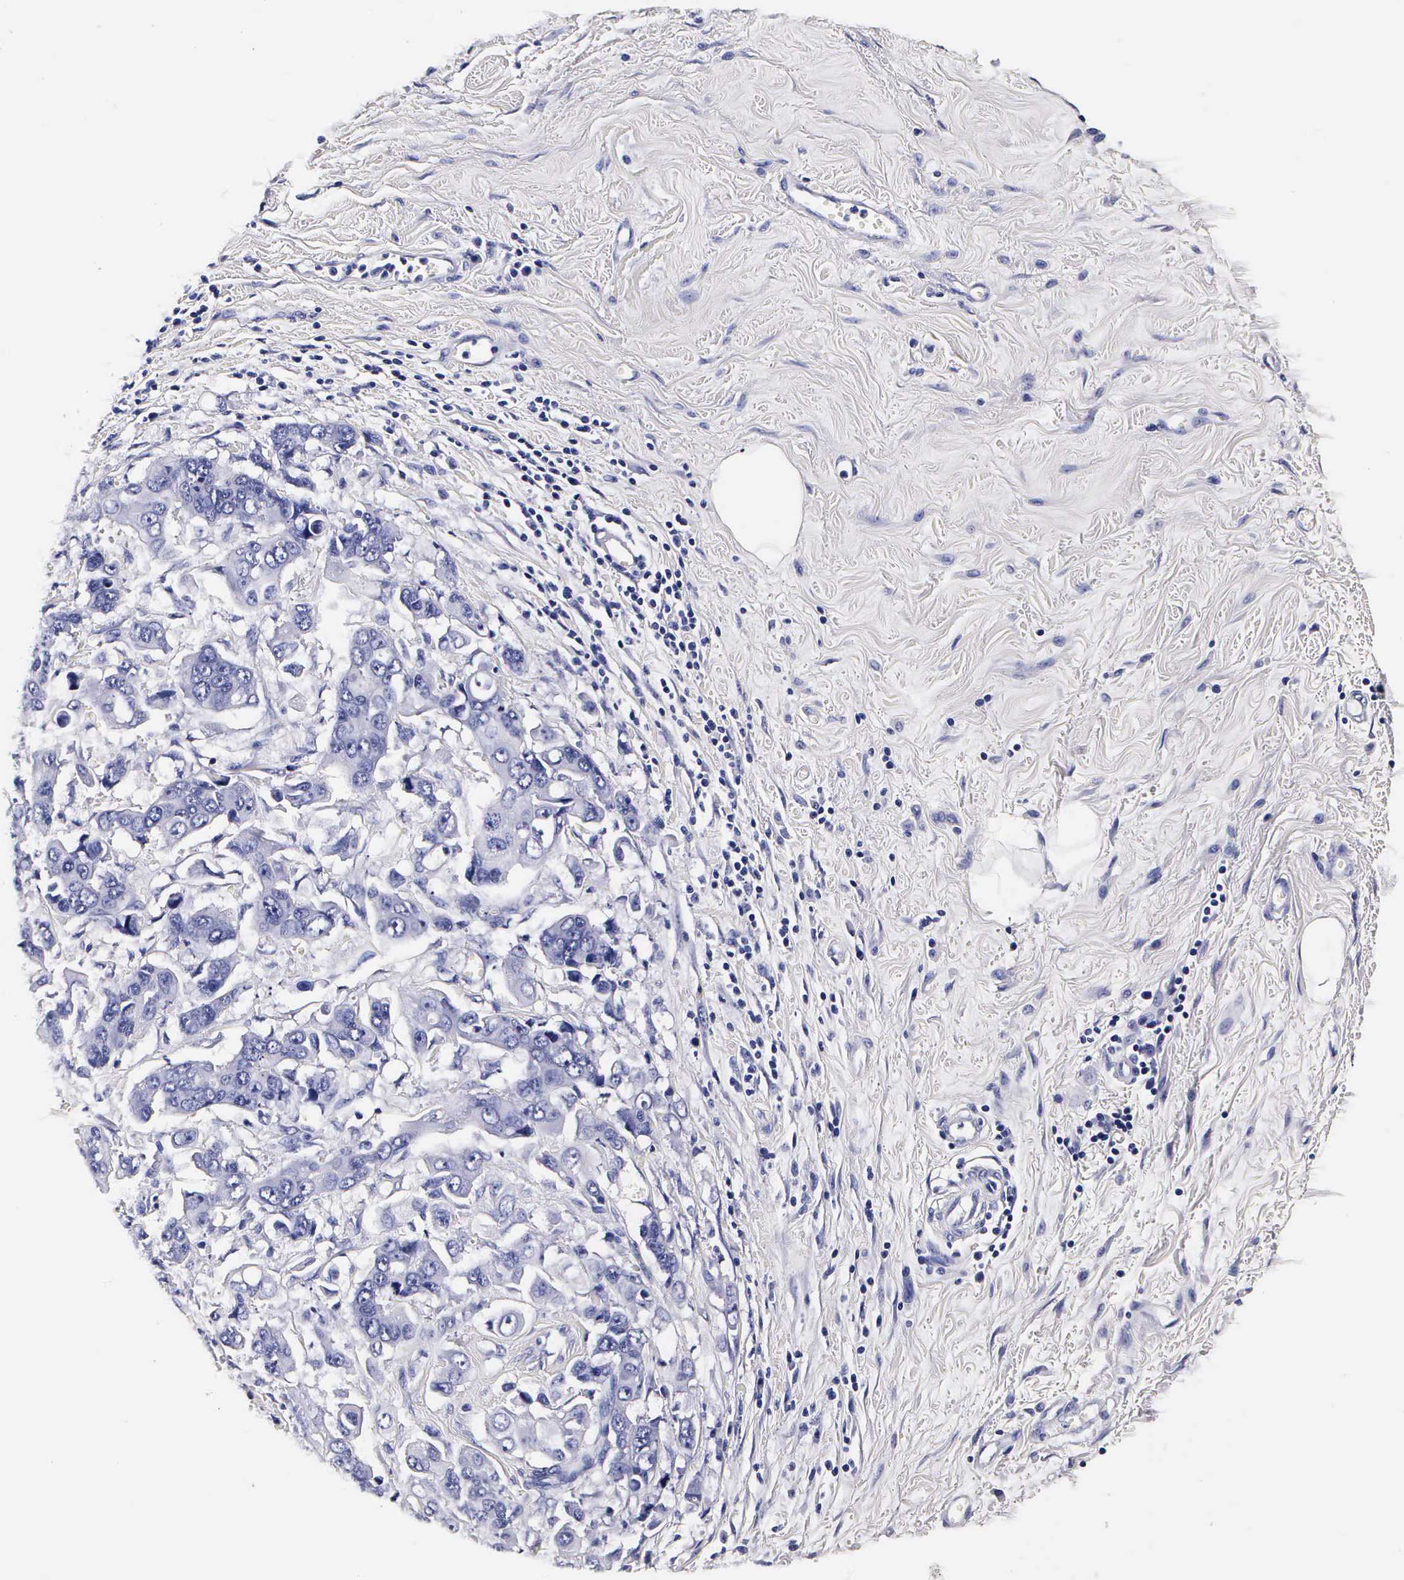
{"staining": {"intensity": "negative", "quantity": "none", "location": "none"}, "tissue": "stomach cancer", "cell_type": "Tumor cells", "image_type": "cancer", "snomed": [{"axis": "morphology", "description": "Adenocarcinoma, NOS"}, {"axis": "topography", "description": "Stomach, upper"}], "caption": "Immunohistochemistry of human stomach adenocarcinoma exhibits no positivity in tumor cells.", "gene": "IAPP", "patient": {"sex": "male", "age": 80}}